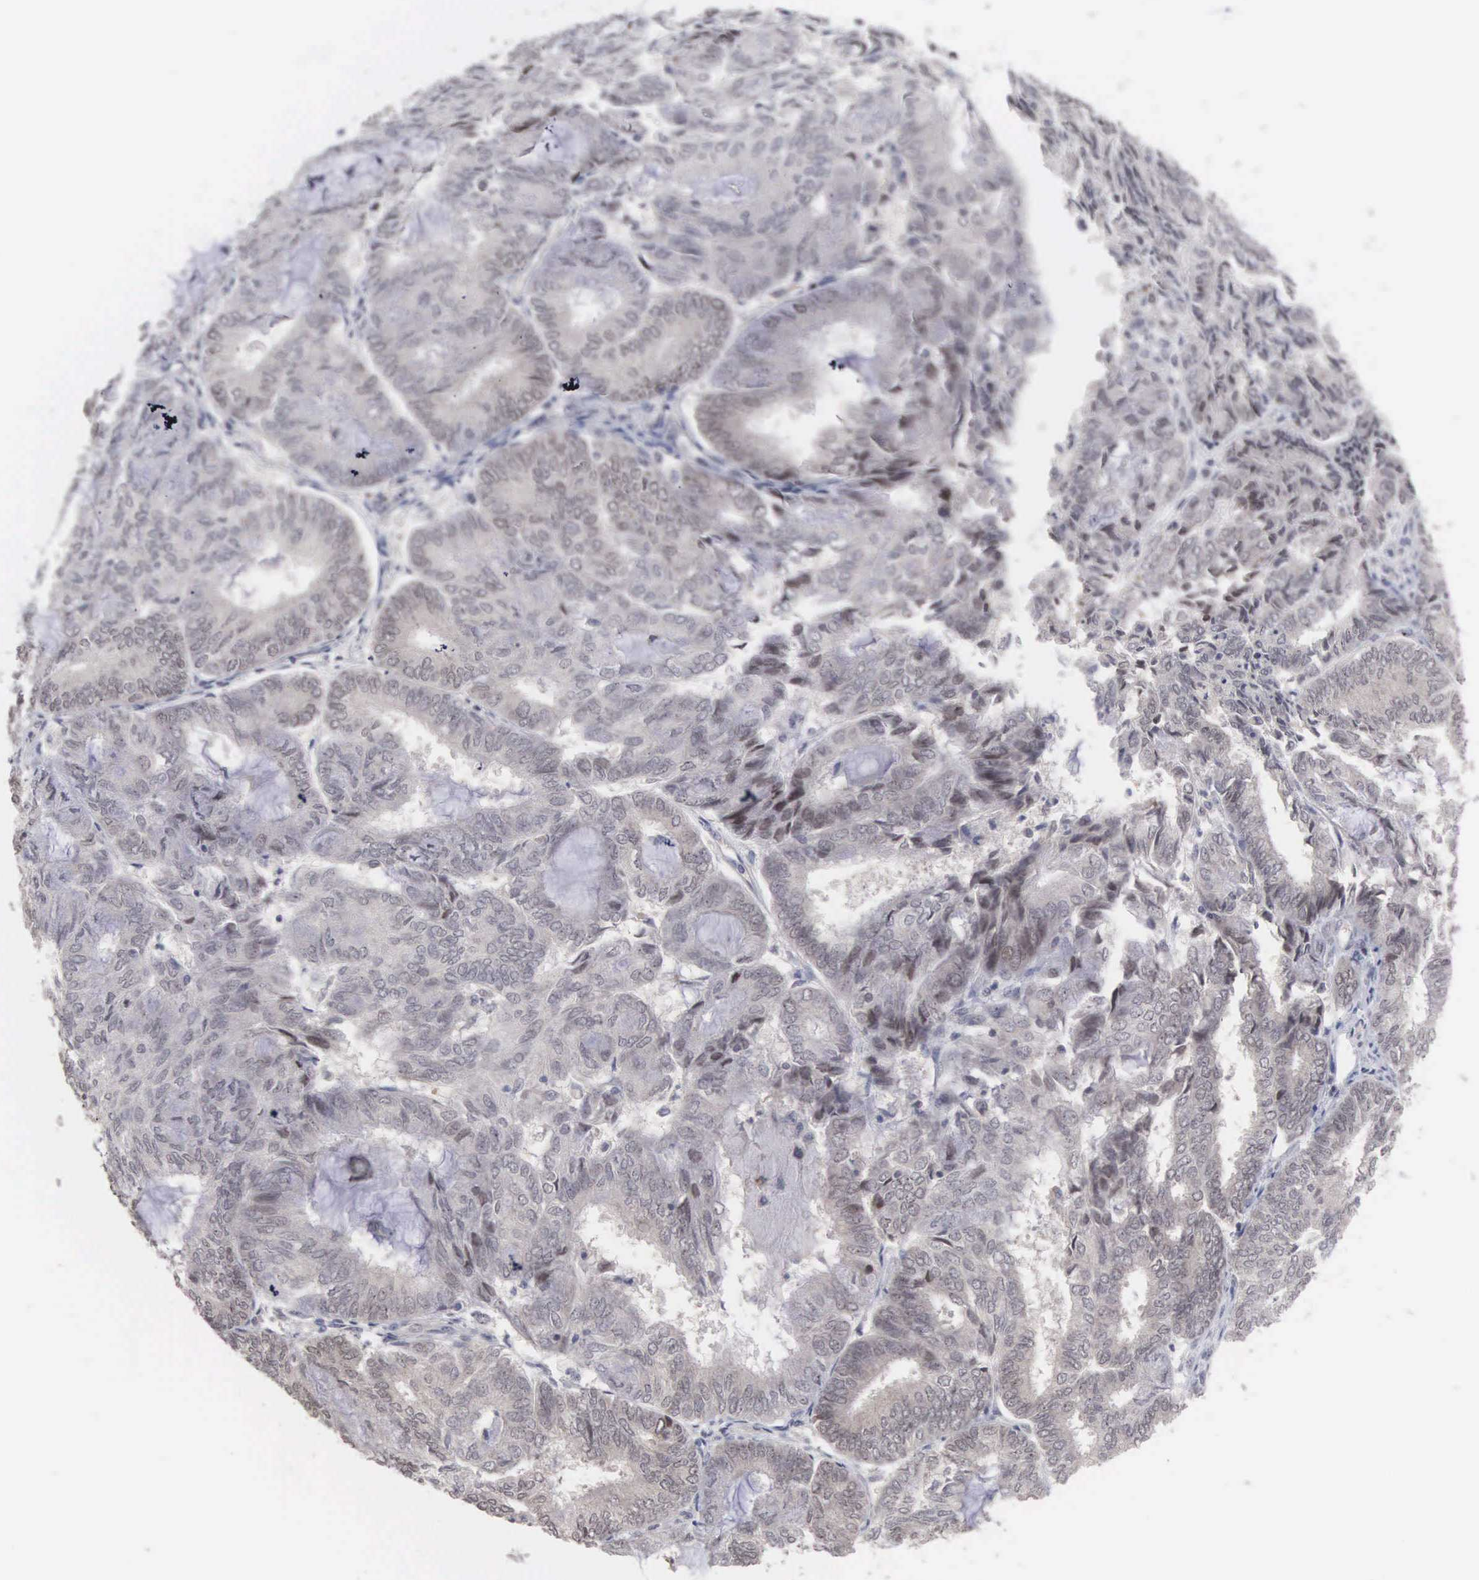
{"staining": {"intensity": "negative", "quantity": "none", "location": "none"}, "tissue": "endometrial cancer", "cell_type": "Tumor cells", "image_type": "cancer", "snomed": [{"axis": "morphology", "description": "Adenocarcinoma, NOS"}, {"axis": "topography", "description": "Endometrium"}], "caption": "Immunohistochemistry (IHC) image of neoplastic tissue: endometrial adenocarcinoma stained with DAB (3,3'-diaminobenzidine) shows no significant protein expression in tumor cells.", "gene": "ACOT4", "patient": {"sex": "female", "age": 59}}